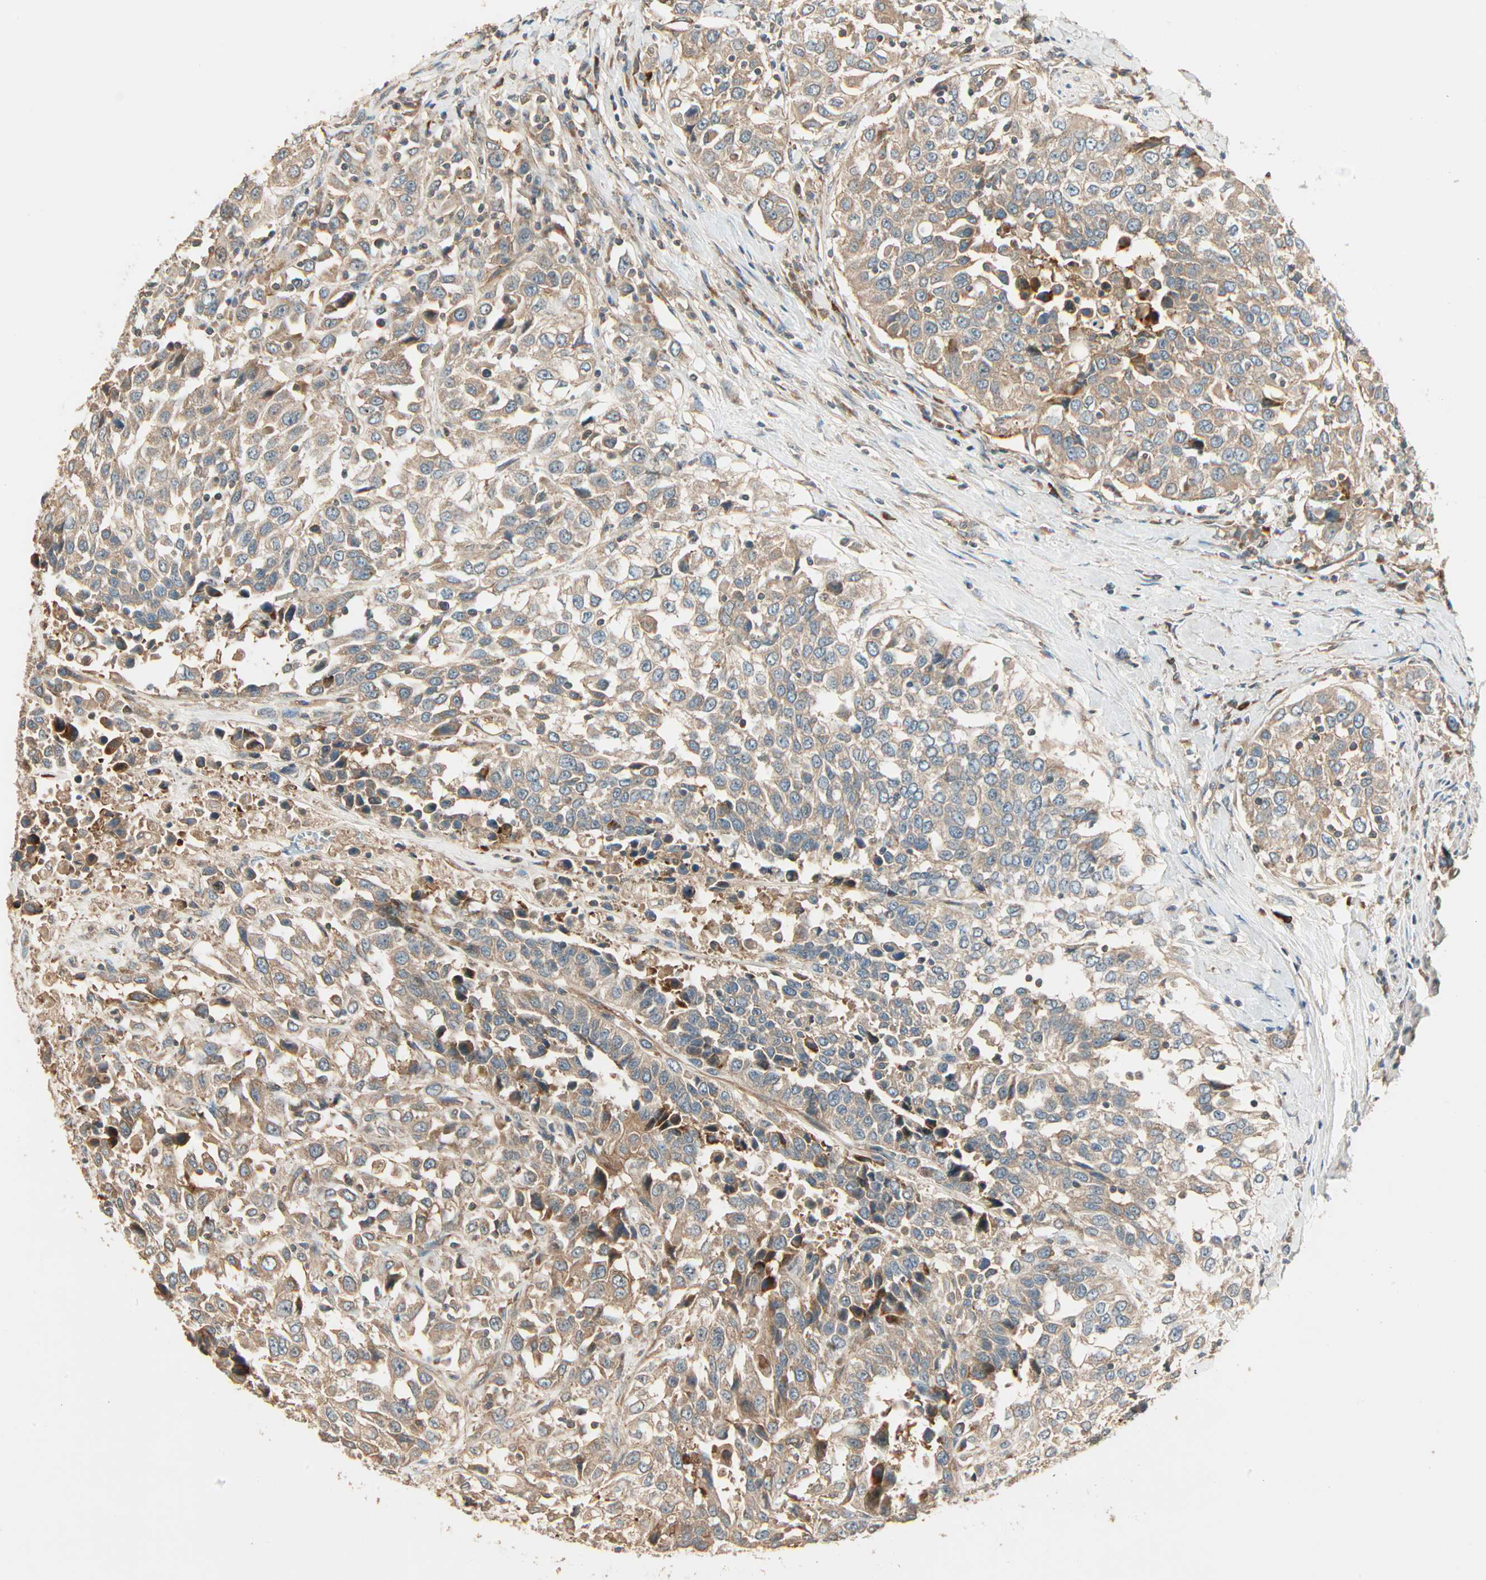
{"staining": {"intensity": "weak", "quantity": ">75%", "location": "cytoplasmic/membranous"}, "tissue": "urothelial cancer", "cell_type": "Tumor cells", "image_type": "cancer", "snomed": [{"axis": "morphology", "description": "Urothelial carcinoma, High grade"}, {"axis": "topography", "description": "Urinary bladder"}], "caption": "DAB (3,3'-diaminobenzidine) immunohistochemical staining of urothelial carcinoma (high-grade) shows weak cytoplasmic/membranous protein staining in approximately >75% of tumor cells.", "gene": "GALK1", "patient": {"sex": "female", "age": 80}}